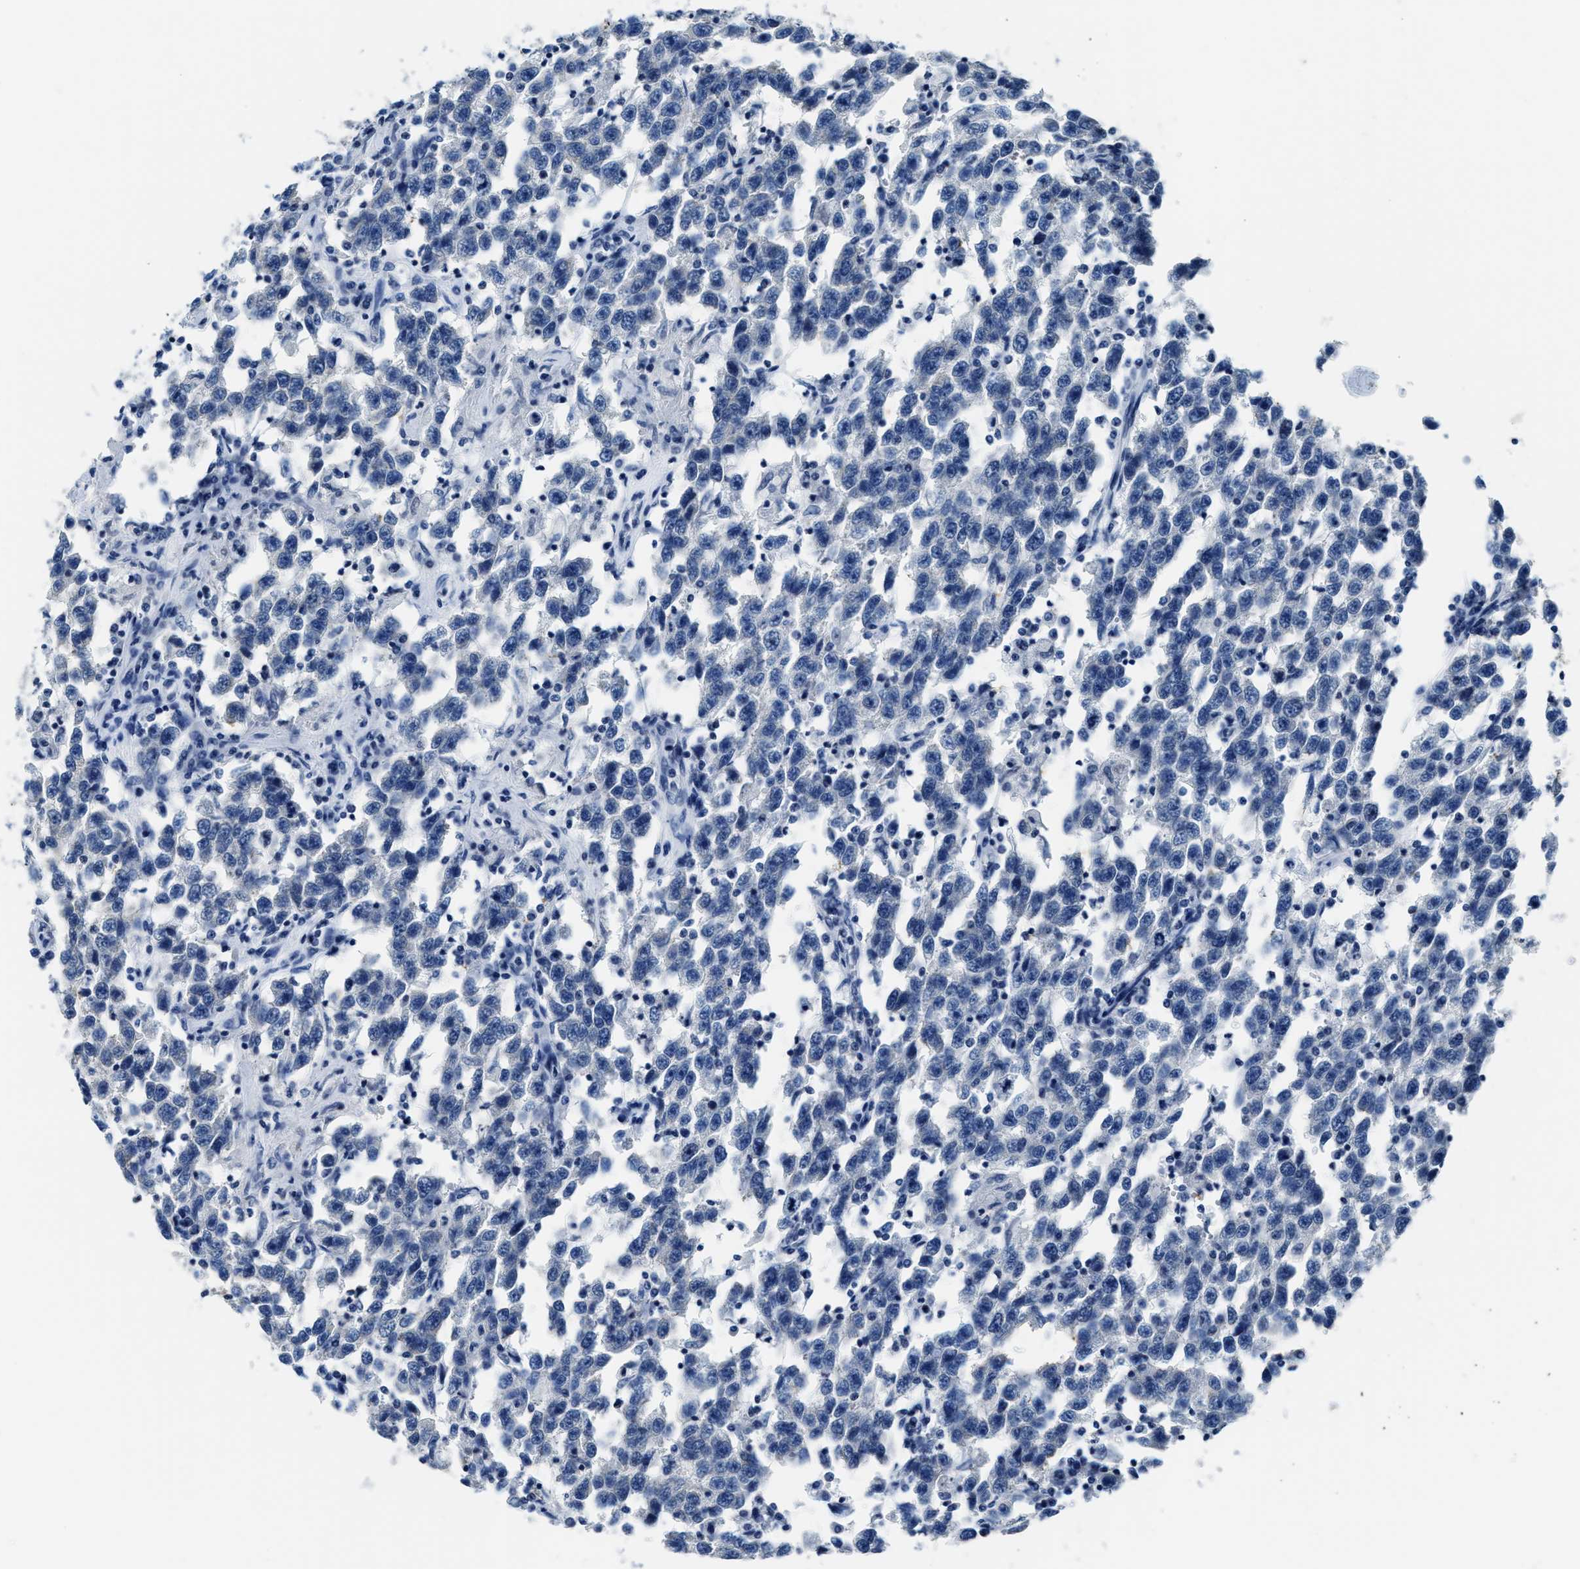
{"staining": {"intensity": "negative", "quantity": "none", "location": "none"}, "tissue": "testis cancer", "cell_type": "Tumor cells", "image_type": "cancer", "snomed": [{"axis": "morphology", "description": "Seminoma, NOS"}, {"axis": "topography", "description": "Testis"}], "caption": "Immunohistochemistry of seminoma (testis) demonstrates no positivity in tumor cells.", "gene": "ASZ1", "patient": {"sex": "male", "age": 41}}